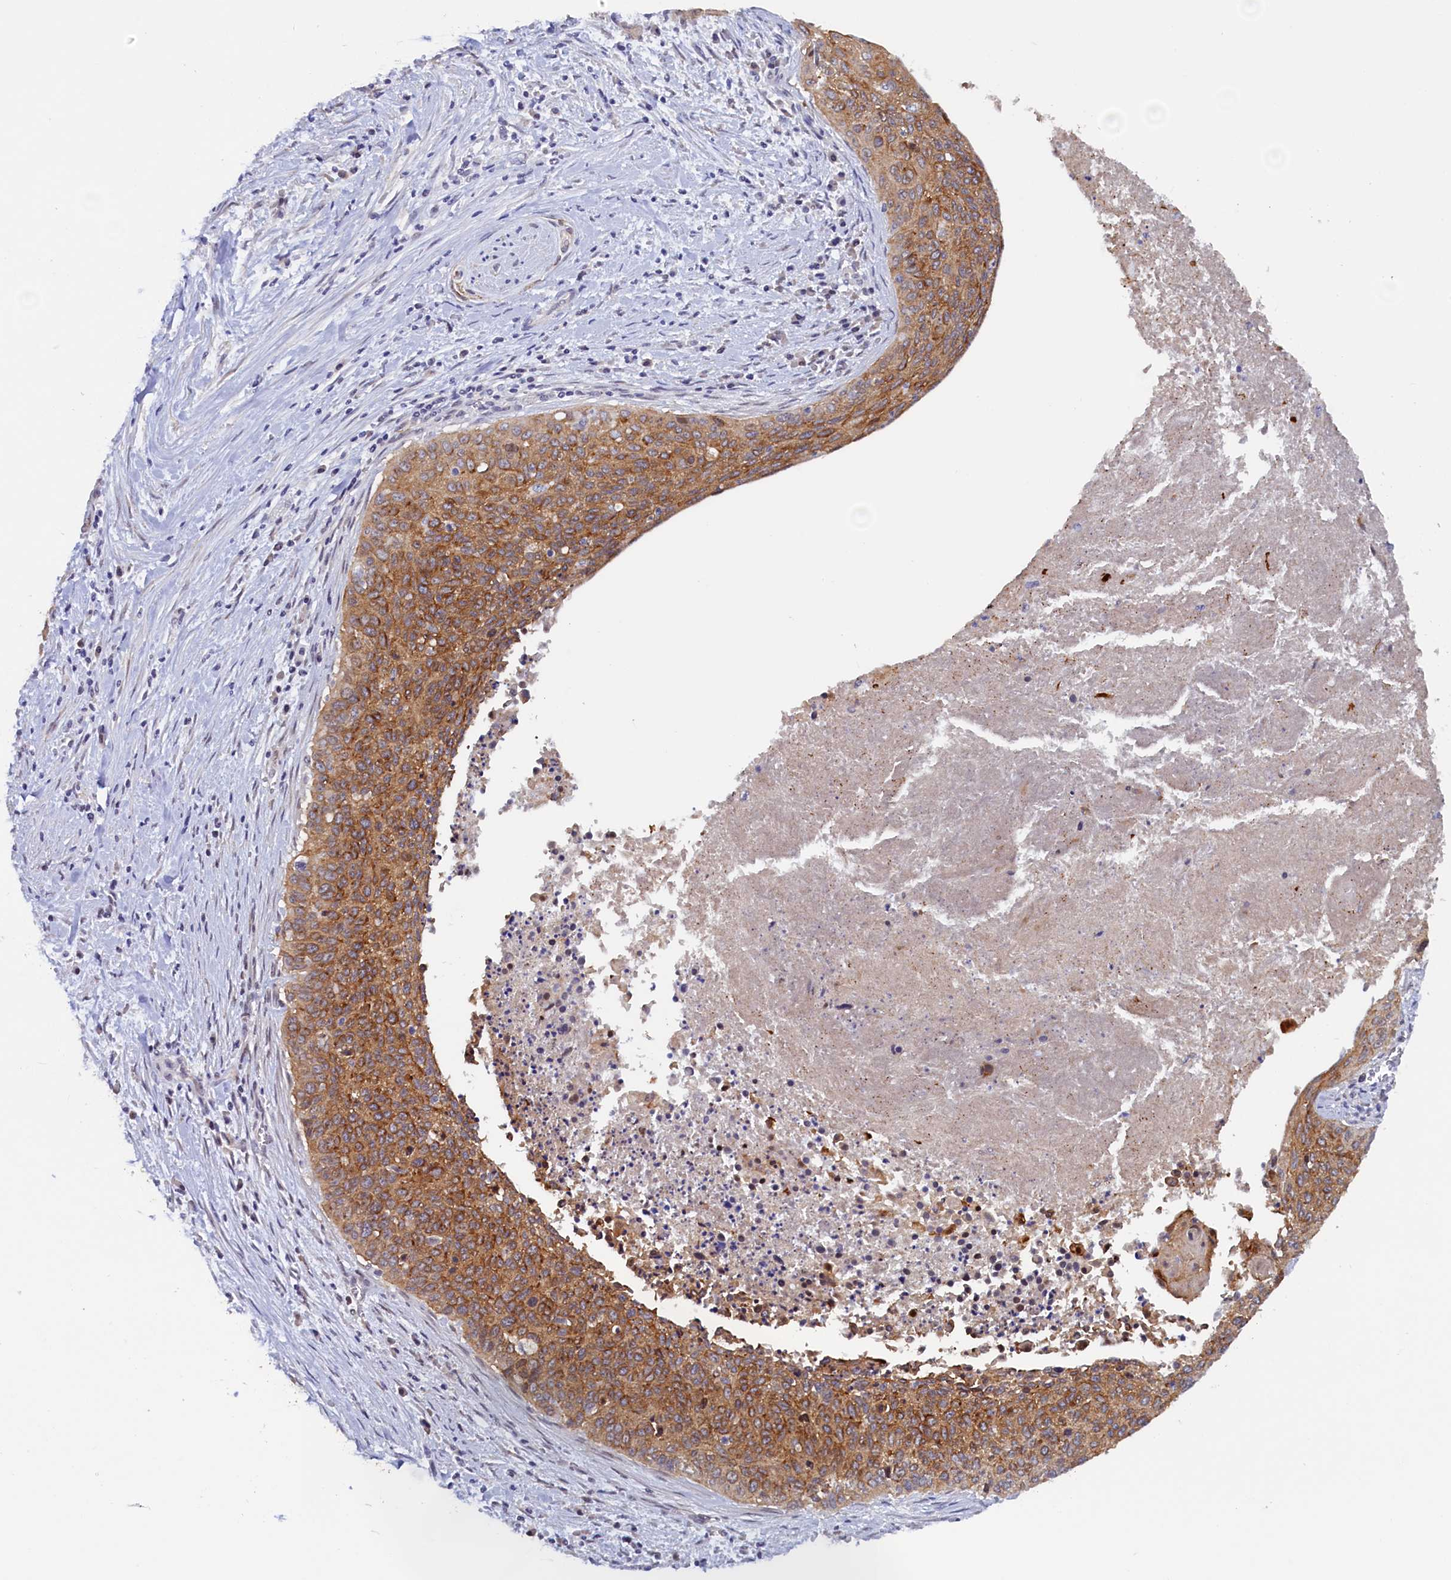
{"staining": {"intensity": "moderate", "quantity": ">75%", "location": "cytoplasmic/membranous"}, "tissue": "cervical cancer", "cell_type": "Tumor cells", "image_type": "cancer", "snomed": [{"axis": "morphology", "description": "Squamous cell carcinoma, NOS"}, {"axis": "topography", "description": "Cervix"}], "caption": "IHC (DAB) staining of human squamous cell carcinoma (cervical) shows moderate cytoplasmic/membranous protein expression in about >75% of tumor cells.", "gene": "PACSIN3", "patient": {"sex": "female", "age": 55}}